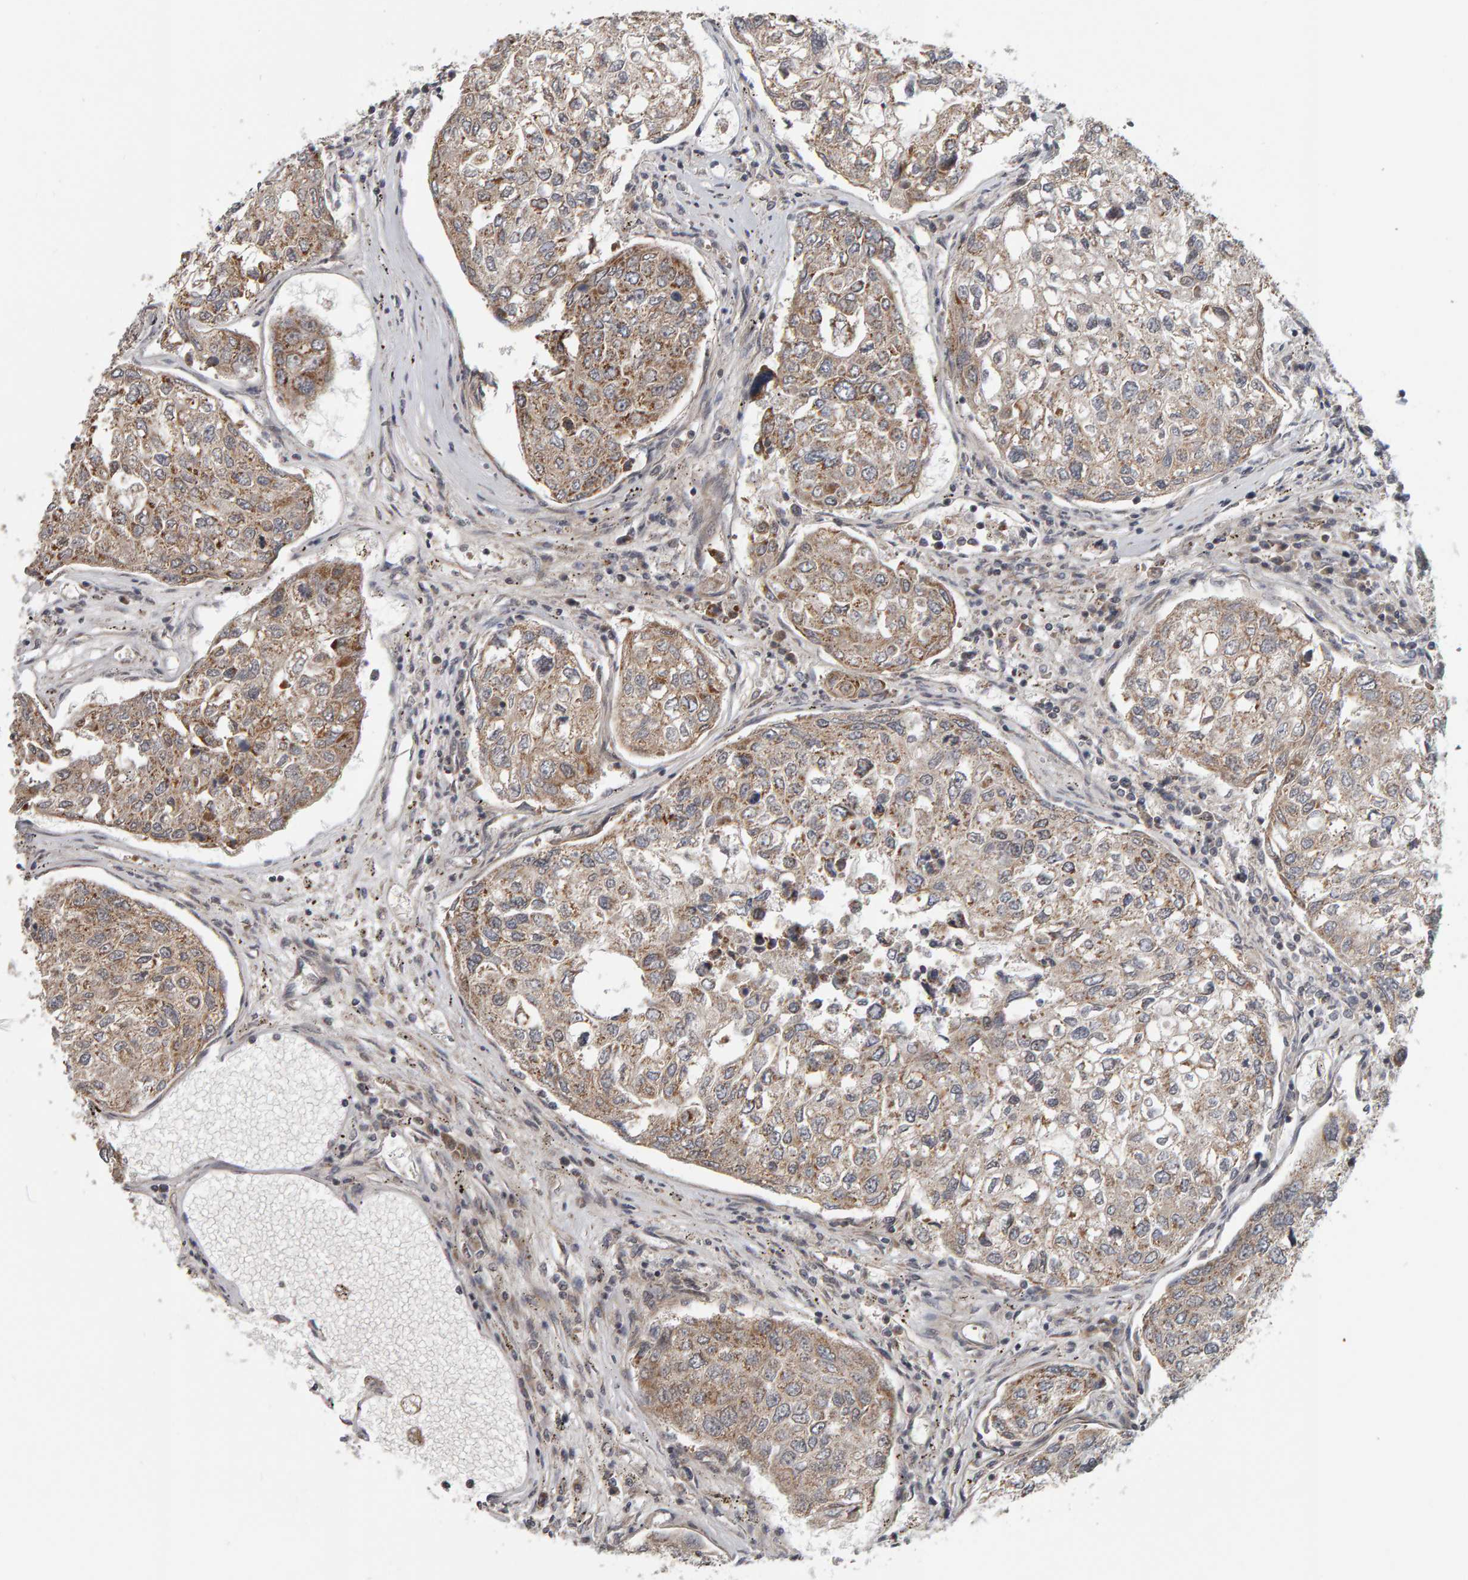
{"staining": {"intensity": "moderate", "quantity": ">75%", "location": "cytoplasmic/membranous"}, "tissue": "urothelial cancer", "cell_type": "Tumor cells", "image_type": "cancer", "snomed": [{"axis": "morphology", "description": "Urothelial carcinoma, High grade"}, {"axis": "topography", "description": "Lymph node"}, {"axis": "topography", "description": "Urinary bladder"}], "caption": "An image showing moderate cytoplasmic/membranous expression in approximately >75% of tumor cells in urothelial carcinoma (high-grade), as visualized by brown immunohistochemical staining.", "gene": "DAP3", "patient": {"sex": "male", "age": 51}}